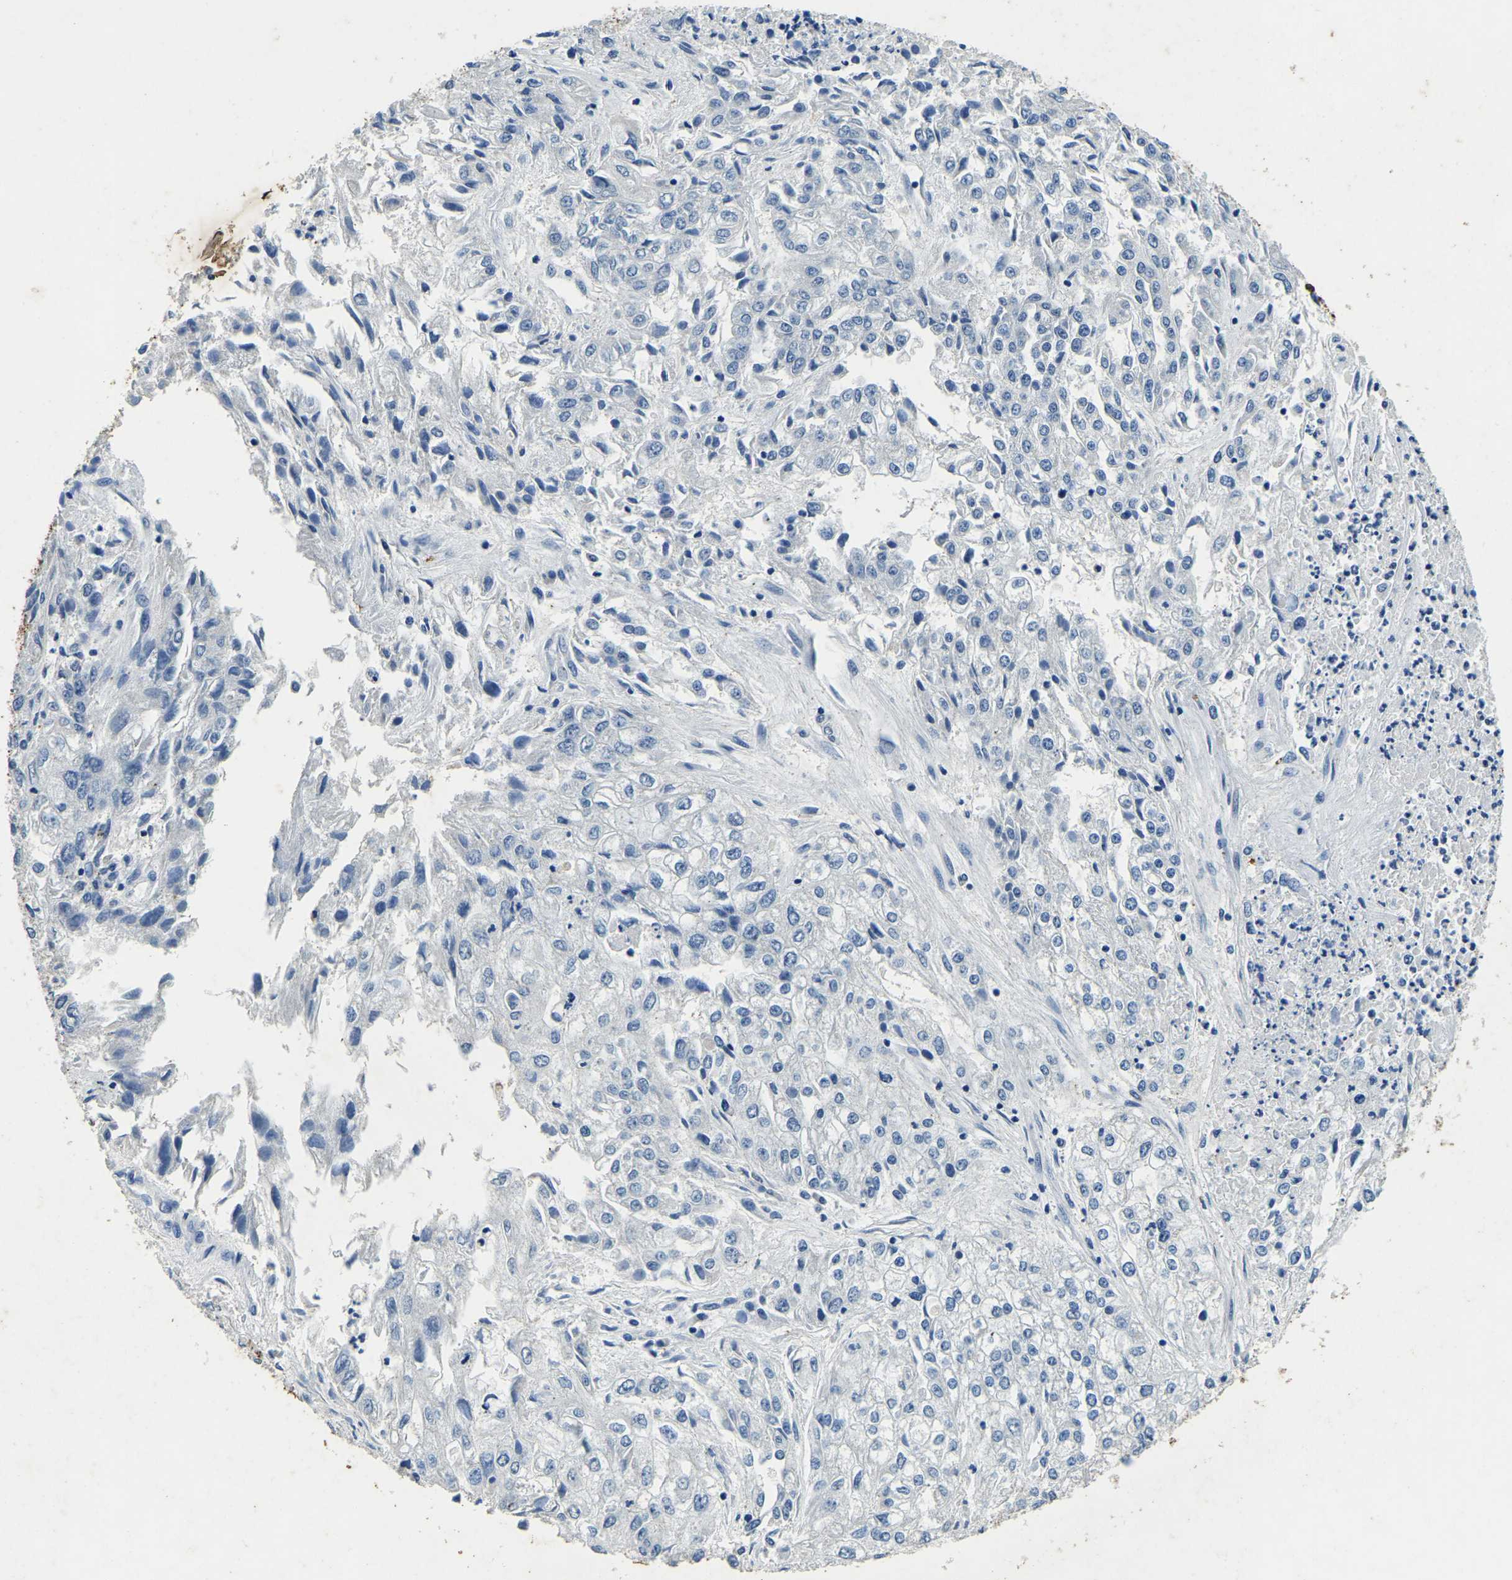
{"staining": {"intensity": "negative", "quantity": "none", "location": "none"}, "tissue": "endometrial cancer", "cell_type": "Tumor cells", "image_type": "cancer", "snomed": [{"axis": "morphology", "description": "Adenocarcinoma, NOS"}, {"axis": "topography", "description": "Endometrium"}], "caption": "Immunohistochemistry micrograph of human endometrial cancer (adenocarcinoma) stained for a protein (brown), which displays no staining in tumor cells.", "gene": "UBN2", "patient": {"sex": "female", "age": 49}}